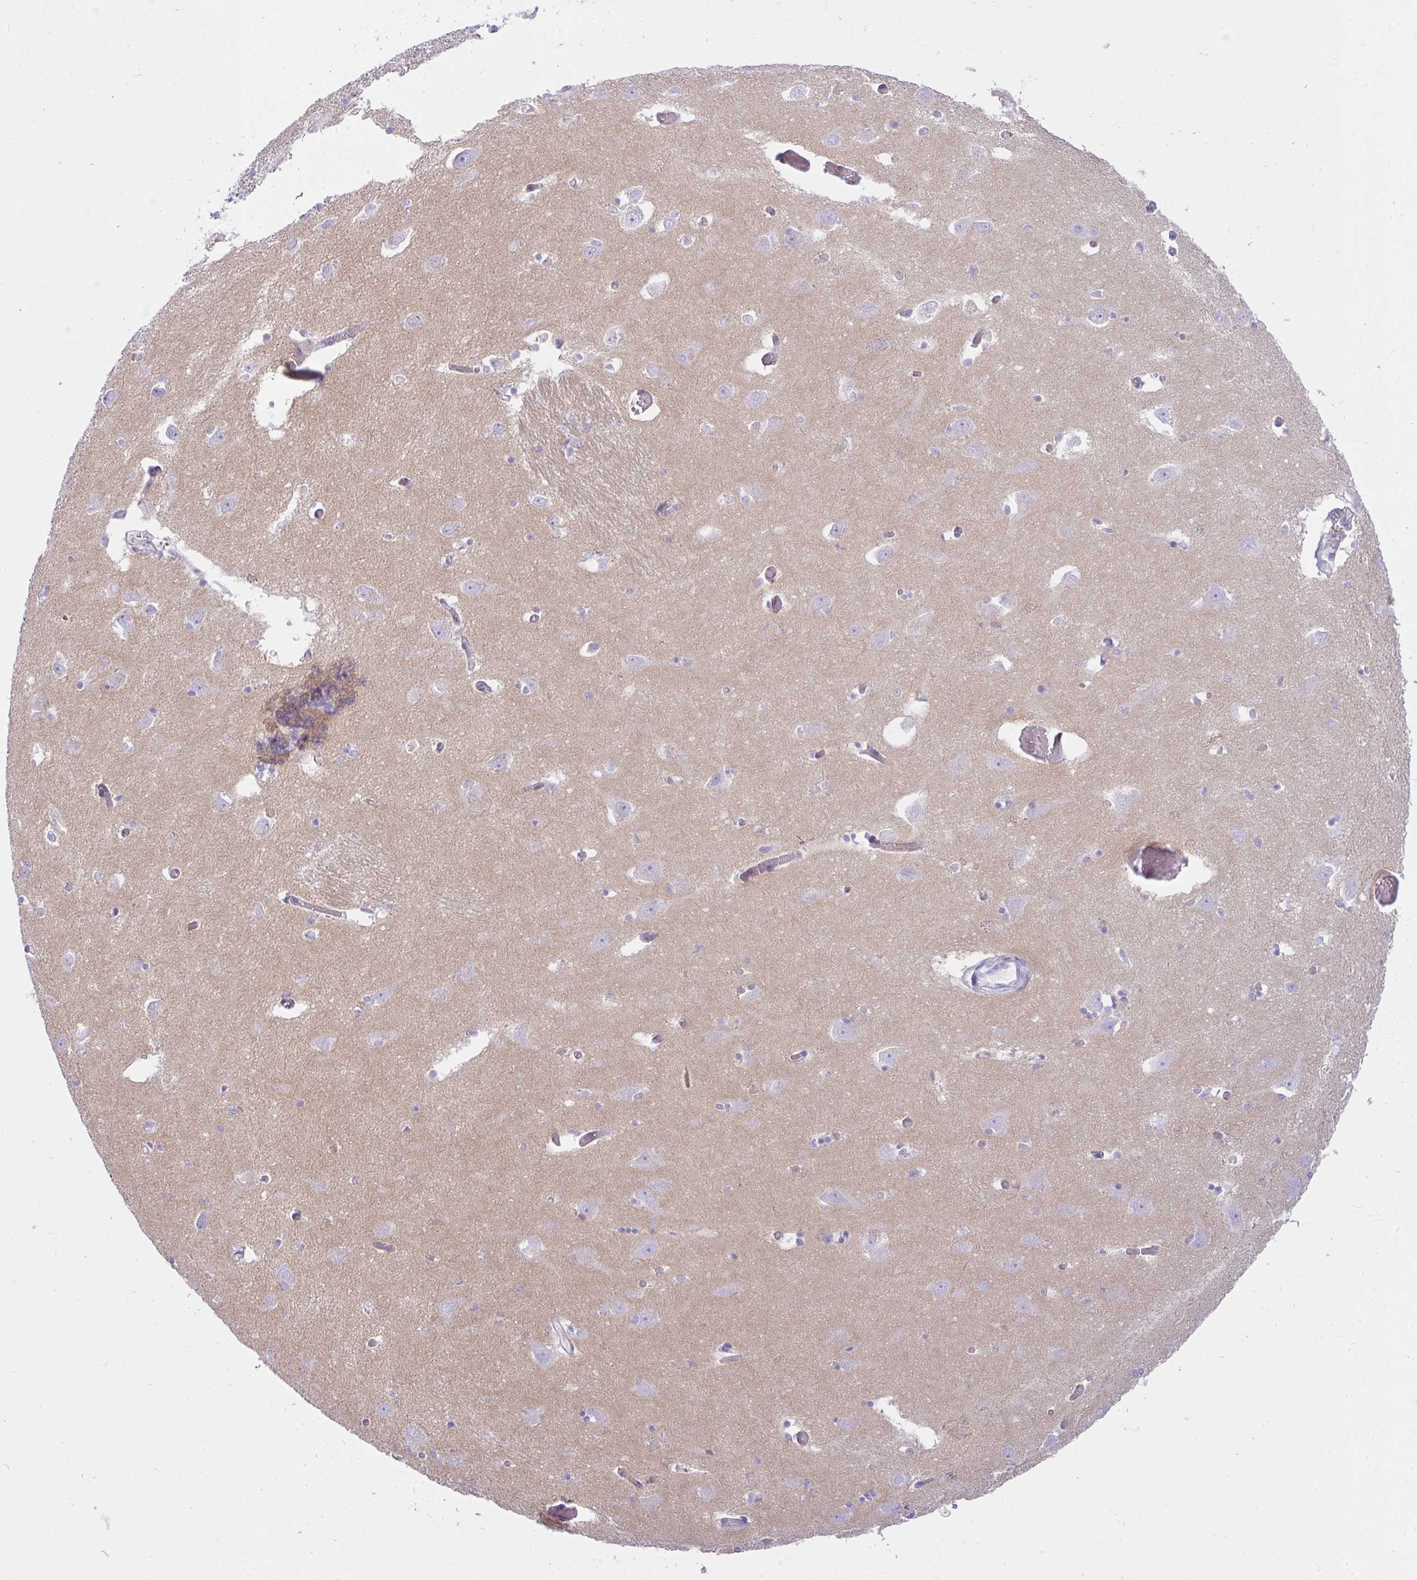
{"staining": {"intensity": "negative", "quantity": "none", "location": "none"}, "tissue": "caudate", "cell_type": "Glial cells", "image_type": "normal", "snomed": [{"axis": "morphology", "description": "Normal tissue, NOS"}, {"axis": "topography", "description": "Lateral ventricle wall"}, {"axis": "topography", "description": "Hippocampus"}], "caption": "Immunohistochemistry (IHC) of unremarkable human caudate exhibits no expression in glial cells. (Immunohistochemistry (IHC), brightfield microscopy, high magnification).", "gene": "RASL10A", "patient": {"sex": "female", "age": 63}}